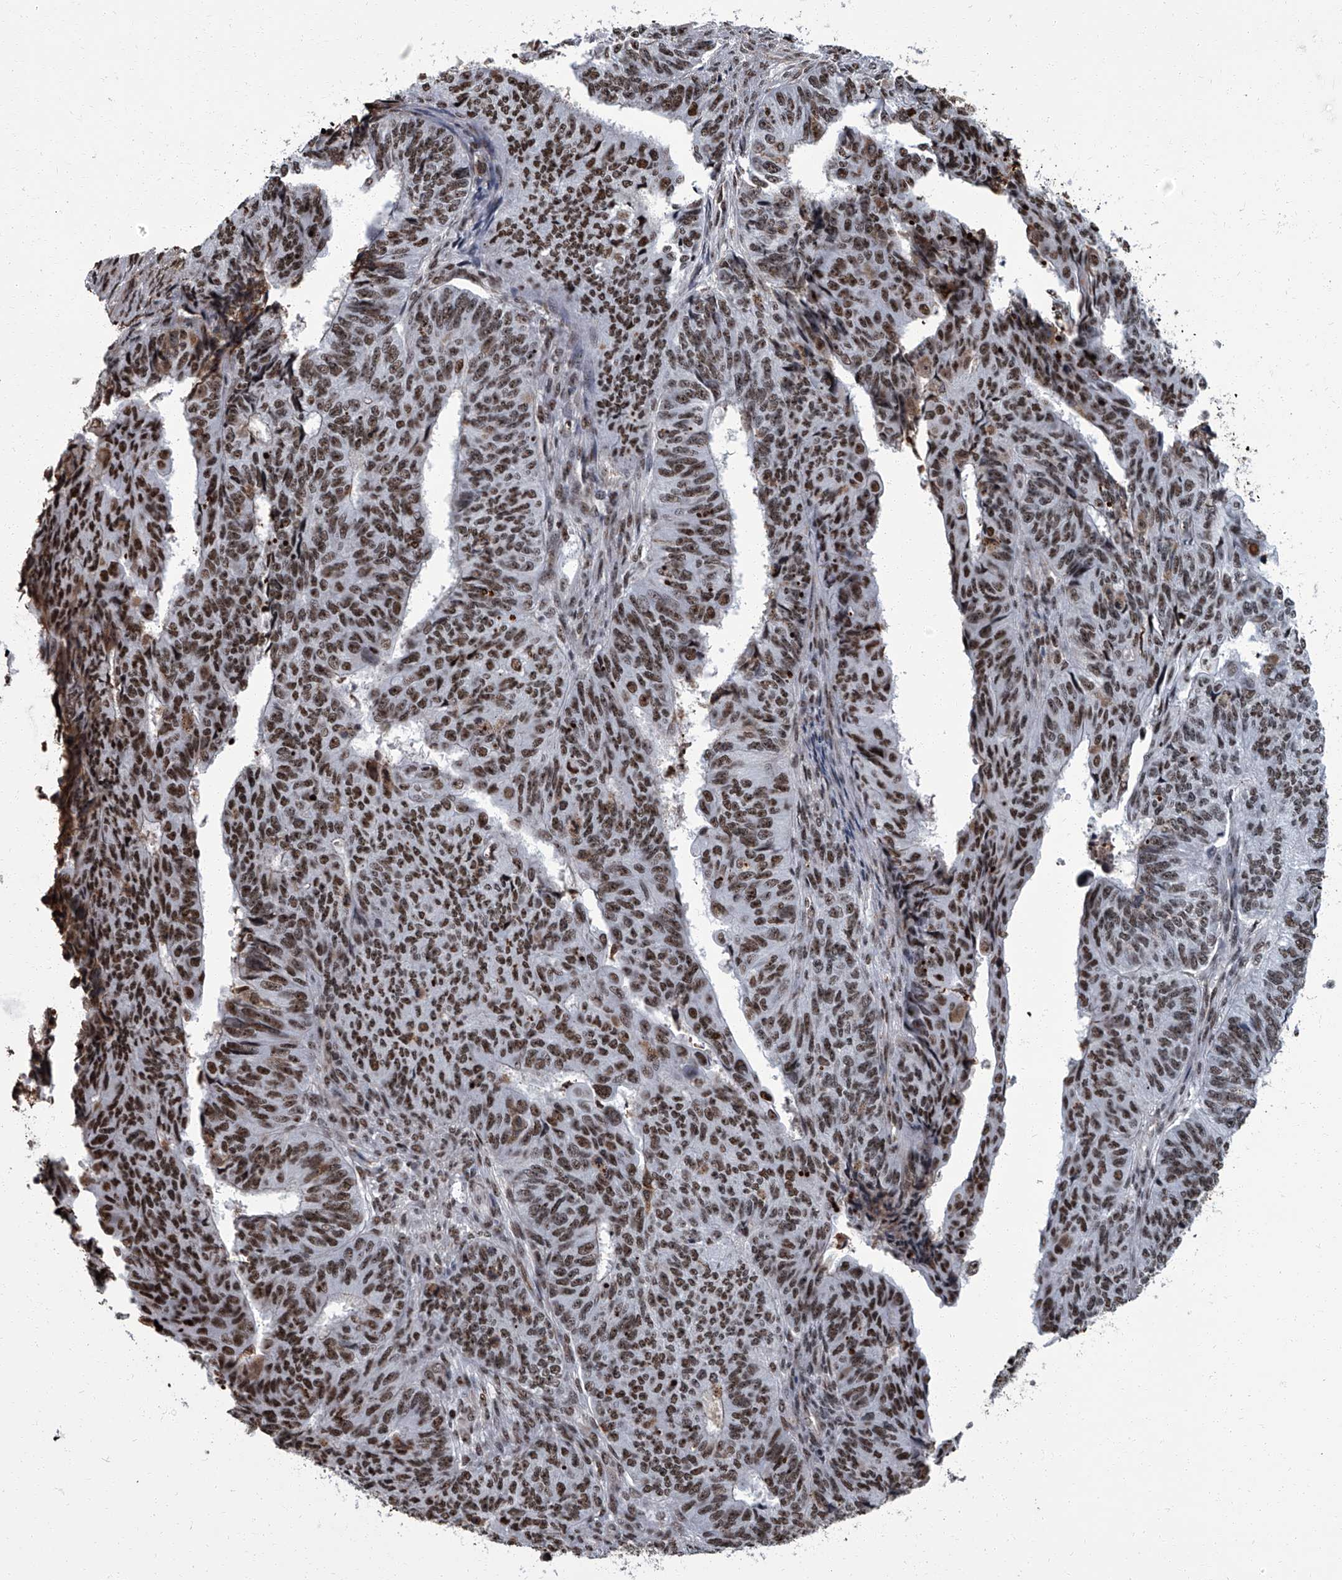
{"staining": {"intensity": "moderate", "quantity": ">75%", "location": "nuclear"}, "tissue": "endometrial cancer", "cell_type": "Tumor cells", "image_type": "cancer", "snomed": [{"axis": "morphology", "description": "Adenocarcinoma, NOS"}, {"axis": "topography", "description": "Endometrium"}], "caption": "High-power microscopy captured an immunohistochemistry micrograph of endometrial cancer (adenocarcinoma), revealing moderate nuclear staining in approximately >75% of tumor cells.", "gene": "ZNF518B", "patient": {"sex": "female", "age": 32}}